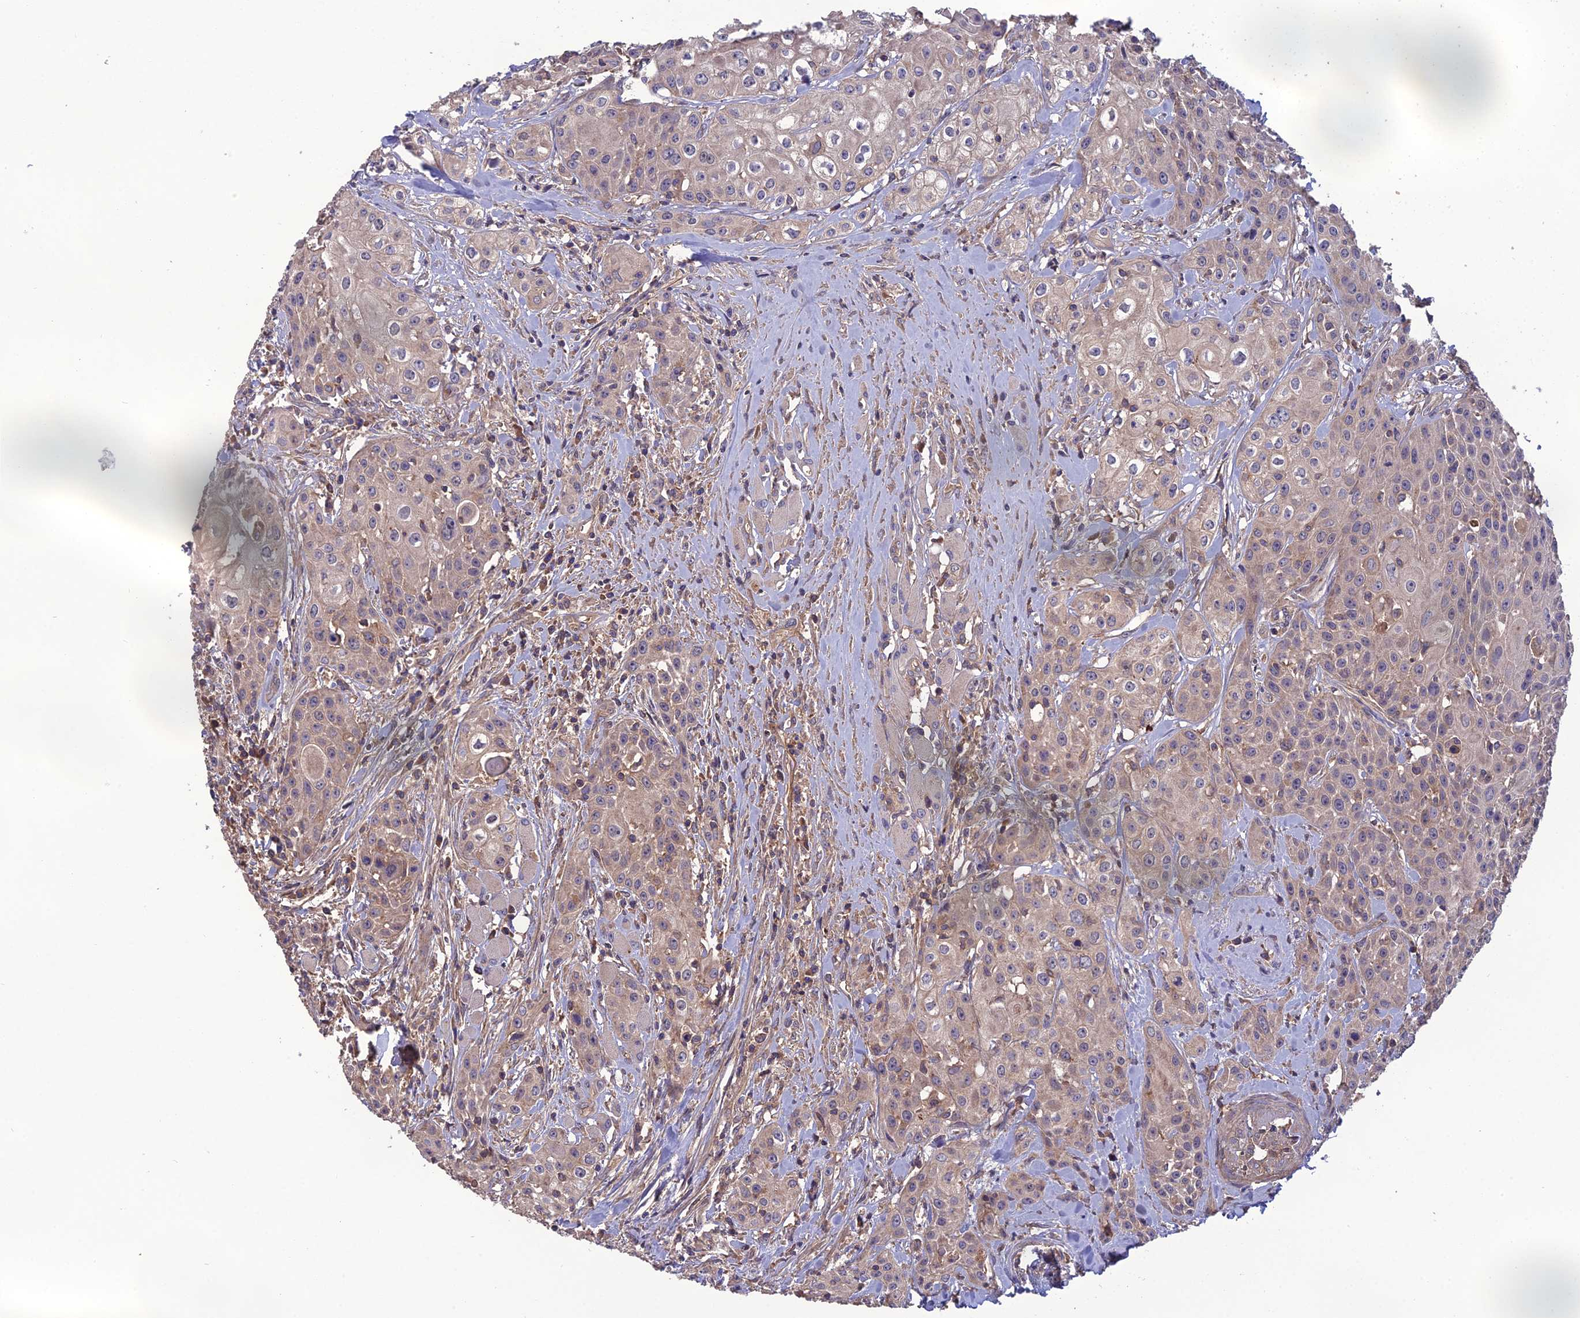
{"staining": {"intensity": "weak", "quantity": "25%-75%", "location": "cytoplasmic/membranous"}, "tissue": "head and neck cancer", "cell_type": "Tumor cells", "image_type": "cancer", "snomed": [{"axis": "morphology", "description": "Squamous cell carcinoma, NOS"}, {"axis": "topography", "description": "Oral tissue"}, {"axis": "topography", "description": "Head-Neck"}], "caption": "Weak cytoplasmic/membranous protein staining is identified in about 25%-75% of tumor cells in head and neck cancer. (DAB = brown stain, brightfield microscopy at high magnification).", "gene": "GALR2", "patient": {"sex": "female", "age": 82}}